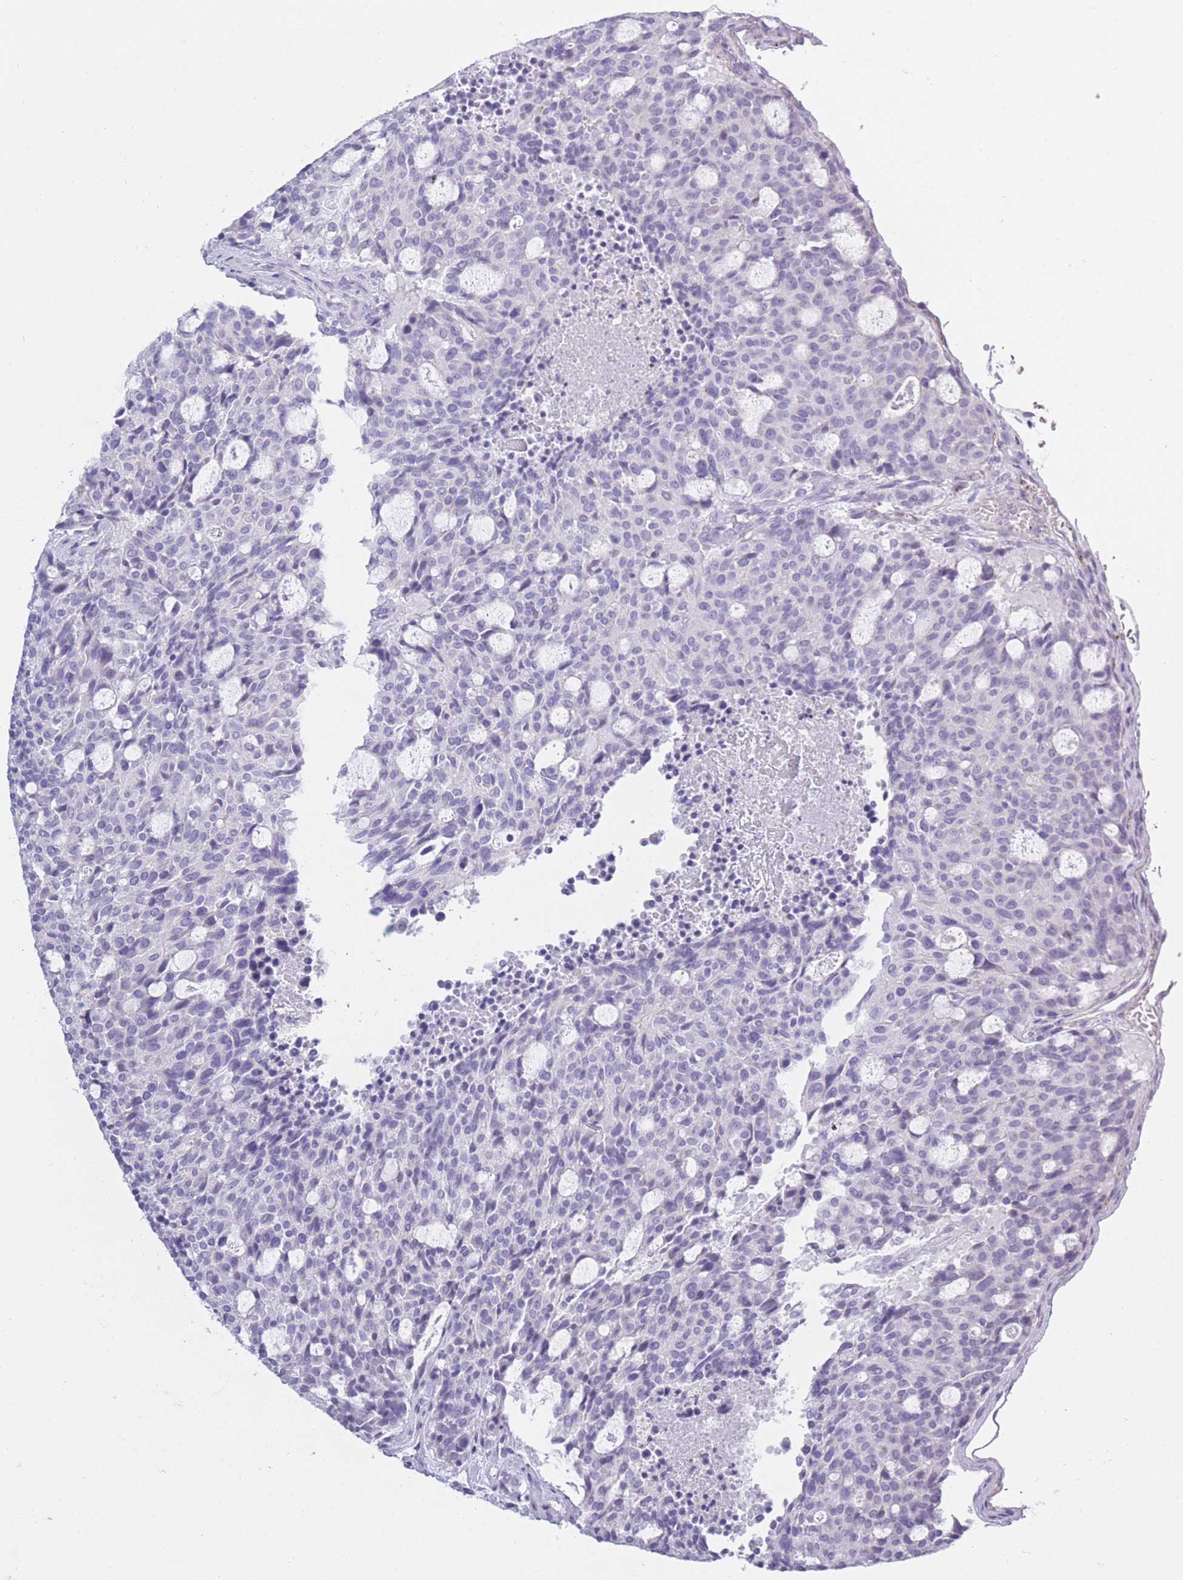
{"staining": {"intensity": "negative", "quantity": "none", "location": "none"}, "tissue": "carcinoid", "cell_type": "Tumor cells", "image_type": "cancer", "snomed": [{"axis": "morphology", "description": "Carcinoid, malignant, NOS"}, {"axis": "topography", "description": "Pancreas"}], "caption": "An IHC micrograph of carcinoid (malignant) is shown. There is no staining in tumor cells of carcinoid (malignant).", "gene": "RHO", "patient": {"sex": "female", "age": 54}}